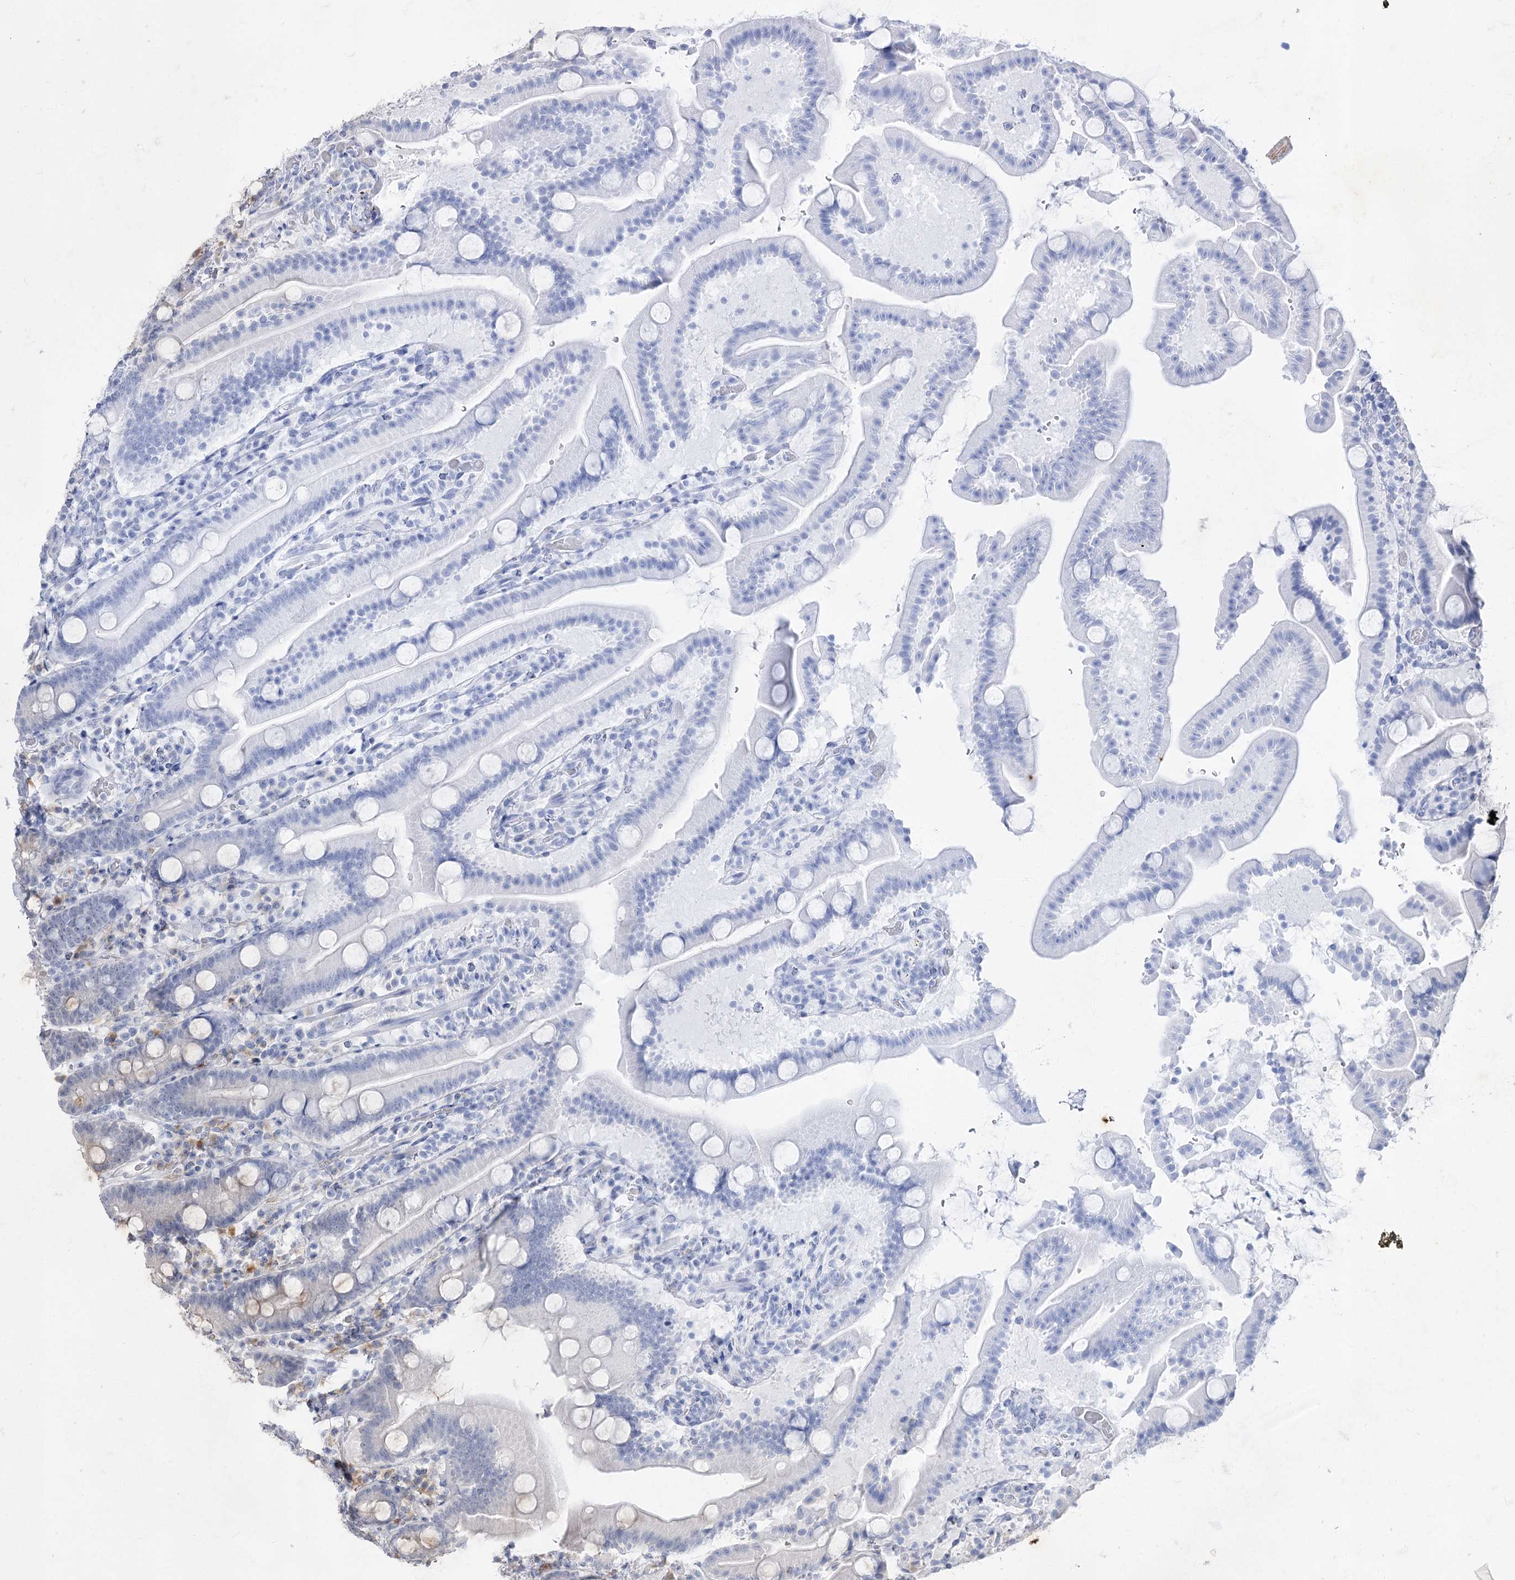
{"staining": {"intensity": "negative", "quantity": "none", "location": "none"}, "tissue": "duodenum", "cell_type": "Glandular cells", "image_type": "normal", "snomed": [{"axis": "morphology", "description": "Normal tissue, NOS"}, {"axis": "topography", "description": "Duodenum"}], "caption": "Immunohistochemistry histopathology image of normal duodenum: human duodenum stained with DAB demonstrates no significant protein expression in glandular cells.", "gene": "ACRV1", "patient": {"sex": "male", "age": 55}}